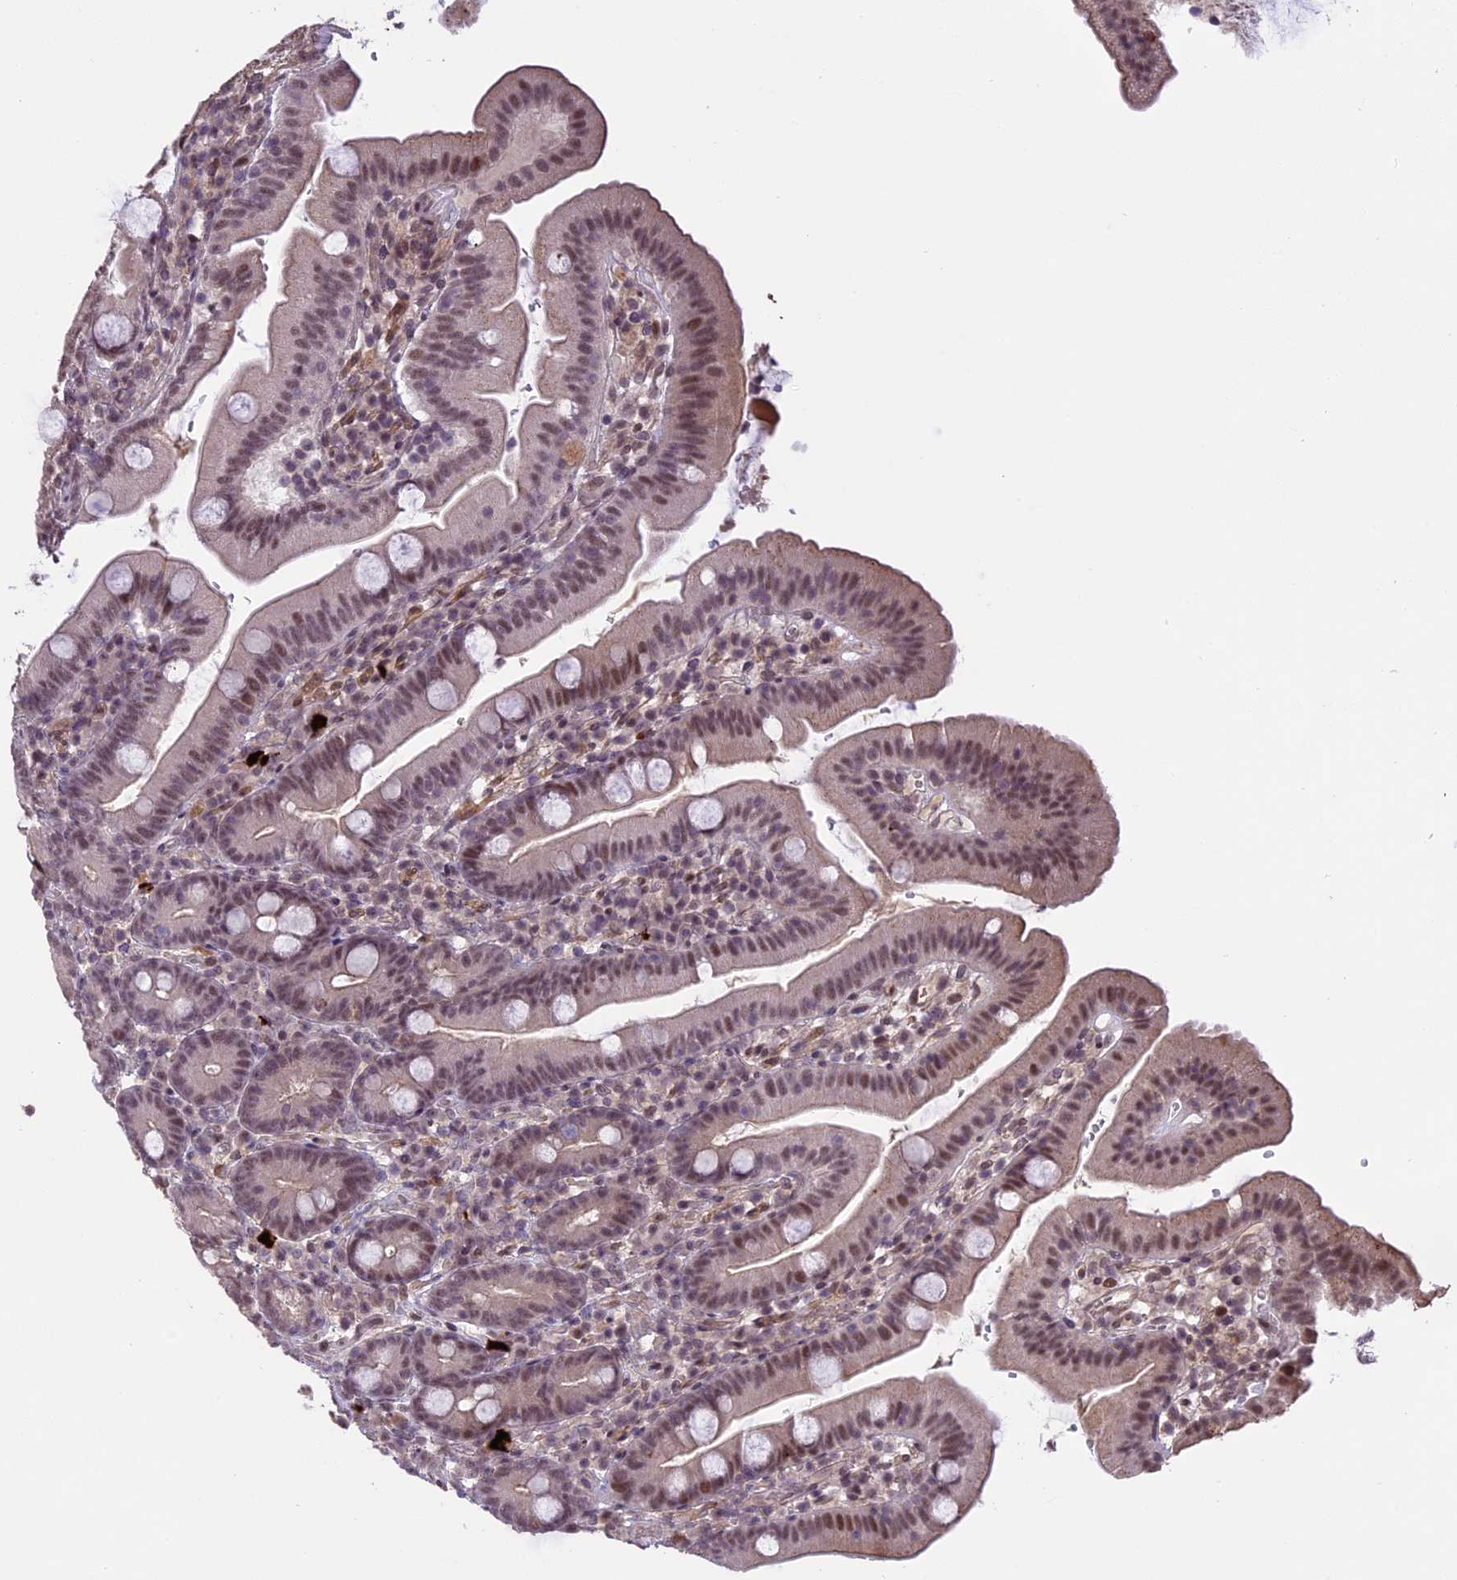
{"staining": {"intensity": "weak", "quantity": "<25%", "location": "nuclear"}, "tissue": "duodenum", "cell_type": "Glandular cells", "image_type": "normal", "snomed": [{"axis": "morphology", "description": "Normal tissue, NOS"}, {"axis": "topography", "description": "Duodenum"}], "caption": "Photomicrograph shows no protein positivity in glandular cells of normal duodenum.", "gene": "PRELID2", "patient": {"sex": "female", "age": 67}}